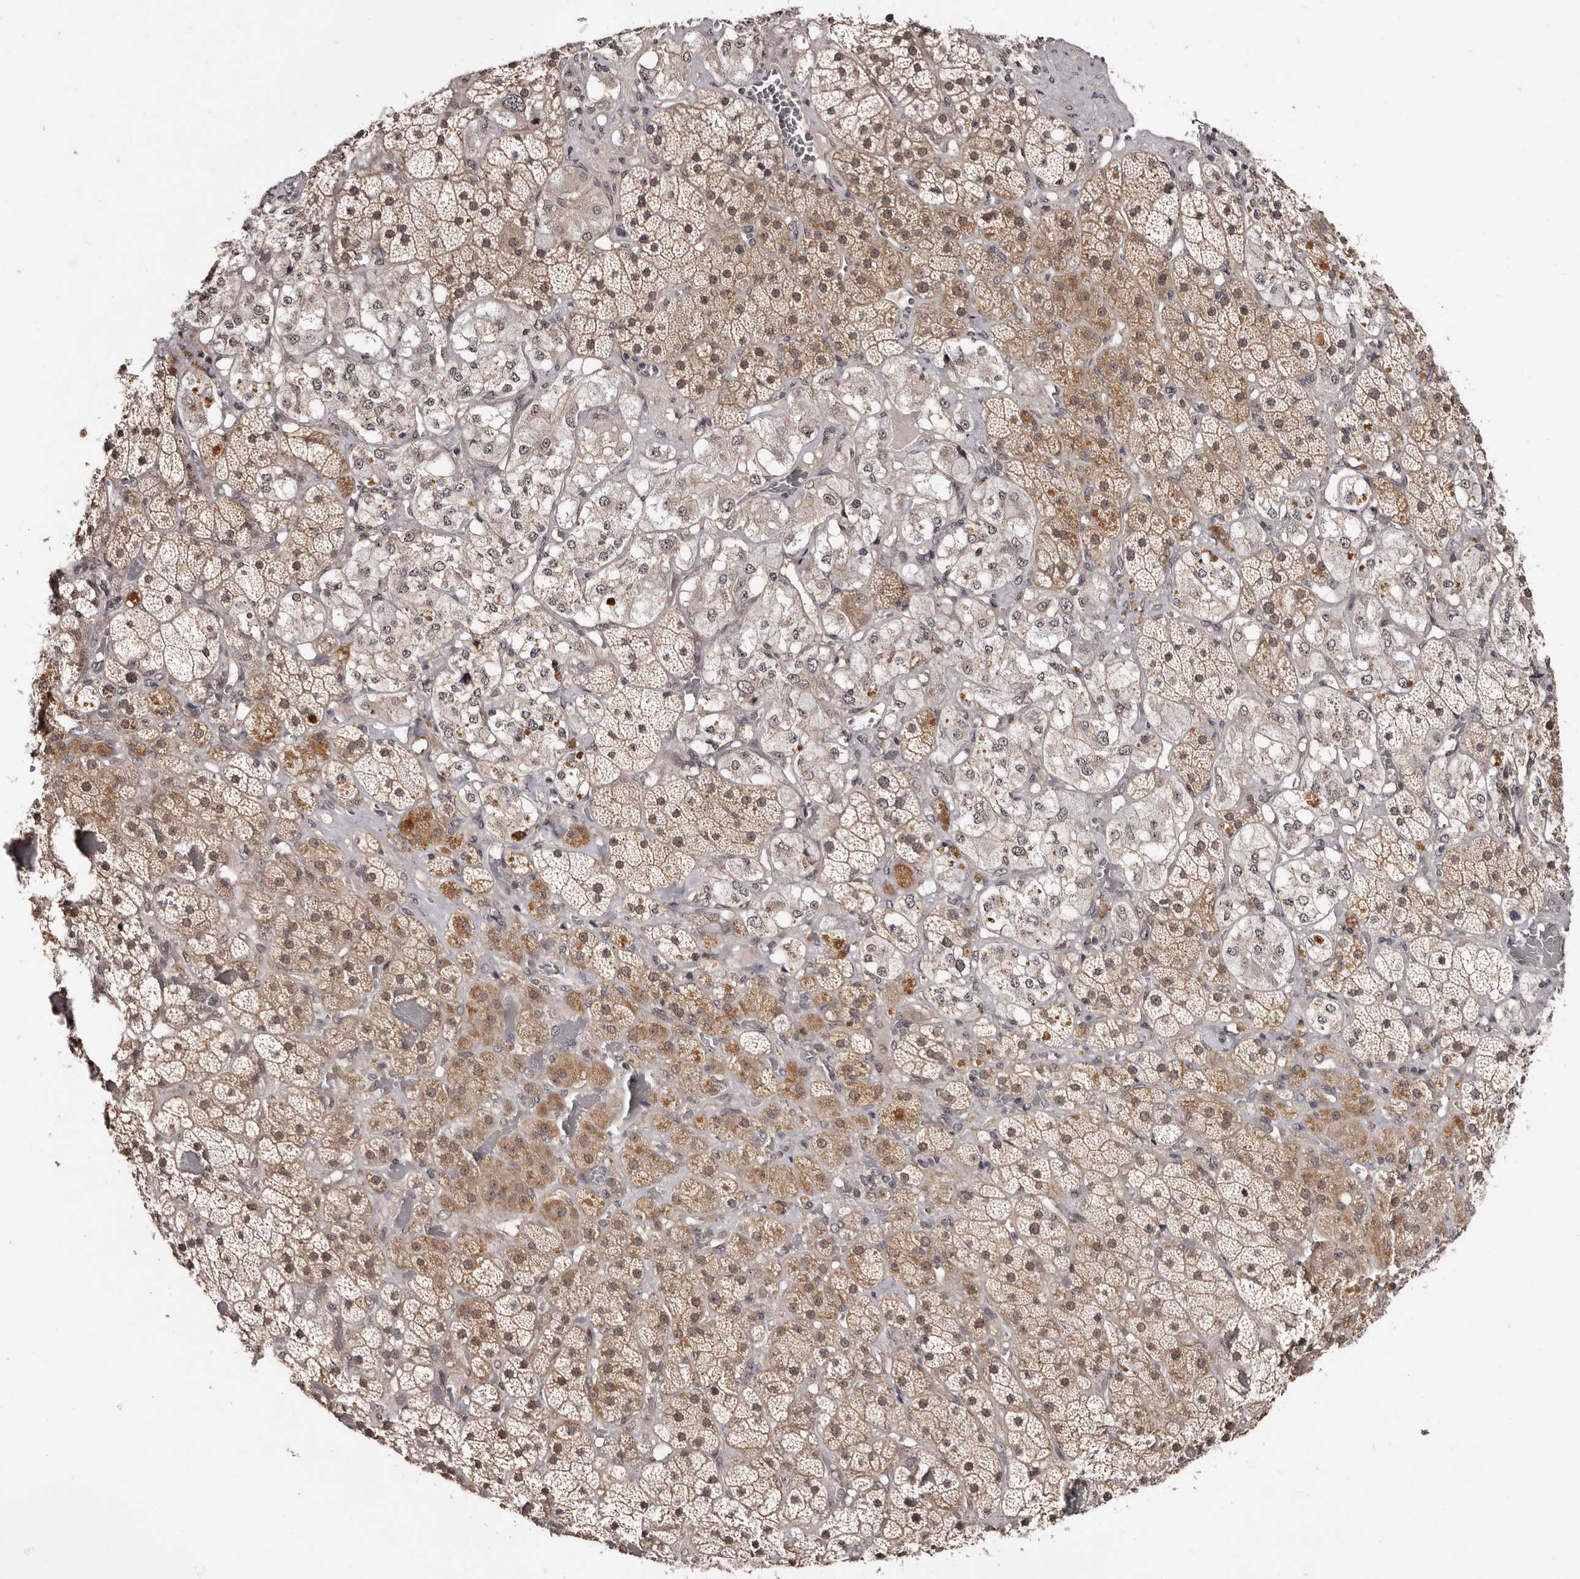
{"staining": {"intensity": "moderate", "quantity": "25%-75%", "location": "cytoplasmic/membranous"}, "tissue": "adrenal gland", "cell_type": "Glandular cells", "image_type": "normal", "snomed": [{"axis": "morphology", "description": "Normal tissue, NOS"}, {"axis": "topography", "description": "Adrenal gland"}], "caption": "Adrenal gland stained with IHC shows moderate cytoplasmic/membranous expression in about 25%-75% of glandular cells. (DAB IHC, brown staining for protein, blue staining for nuclei).", "gene": "TBC1D22B", "patient": {"sex": "male", "age": 57}}